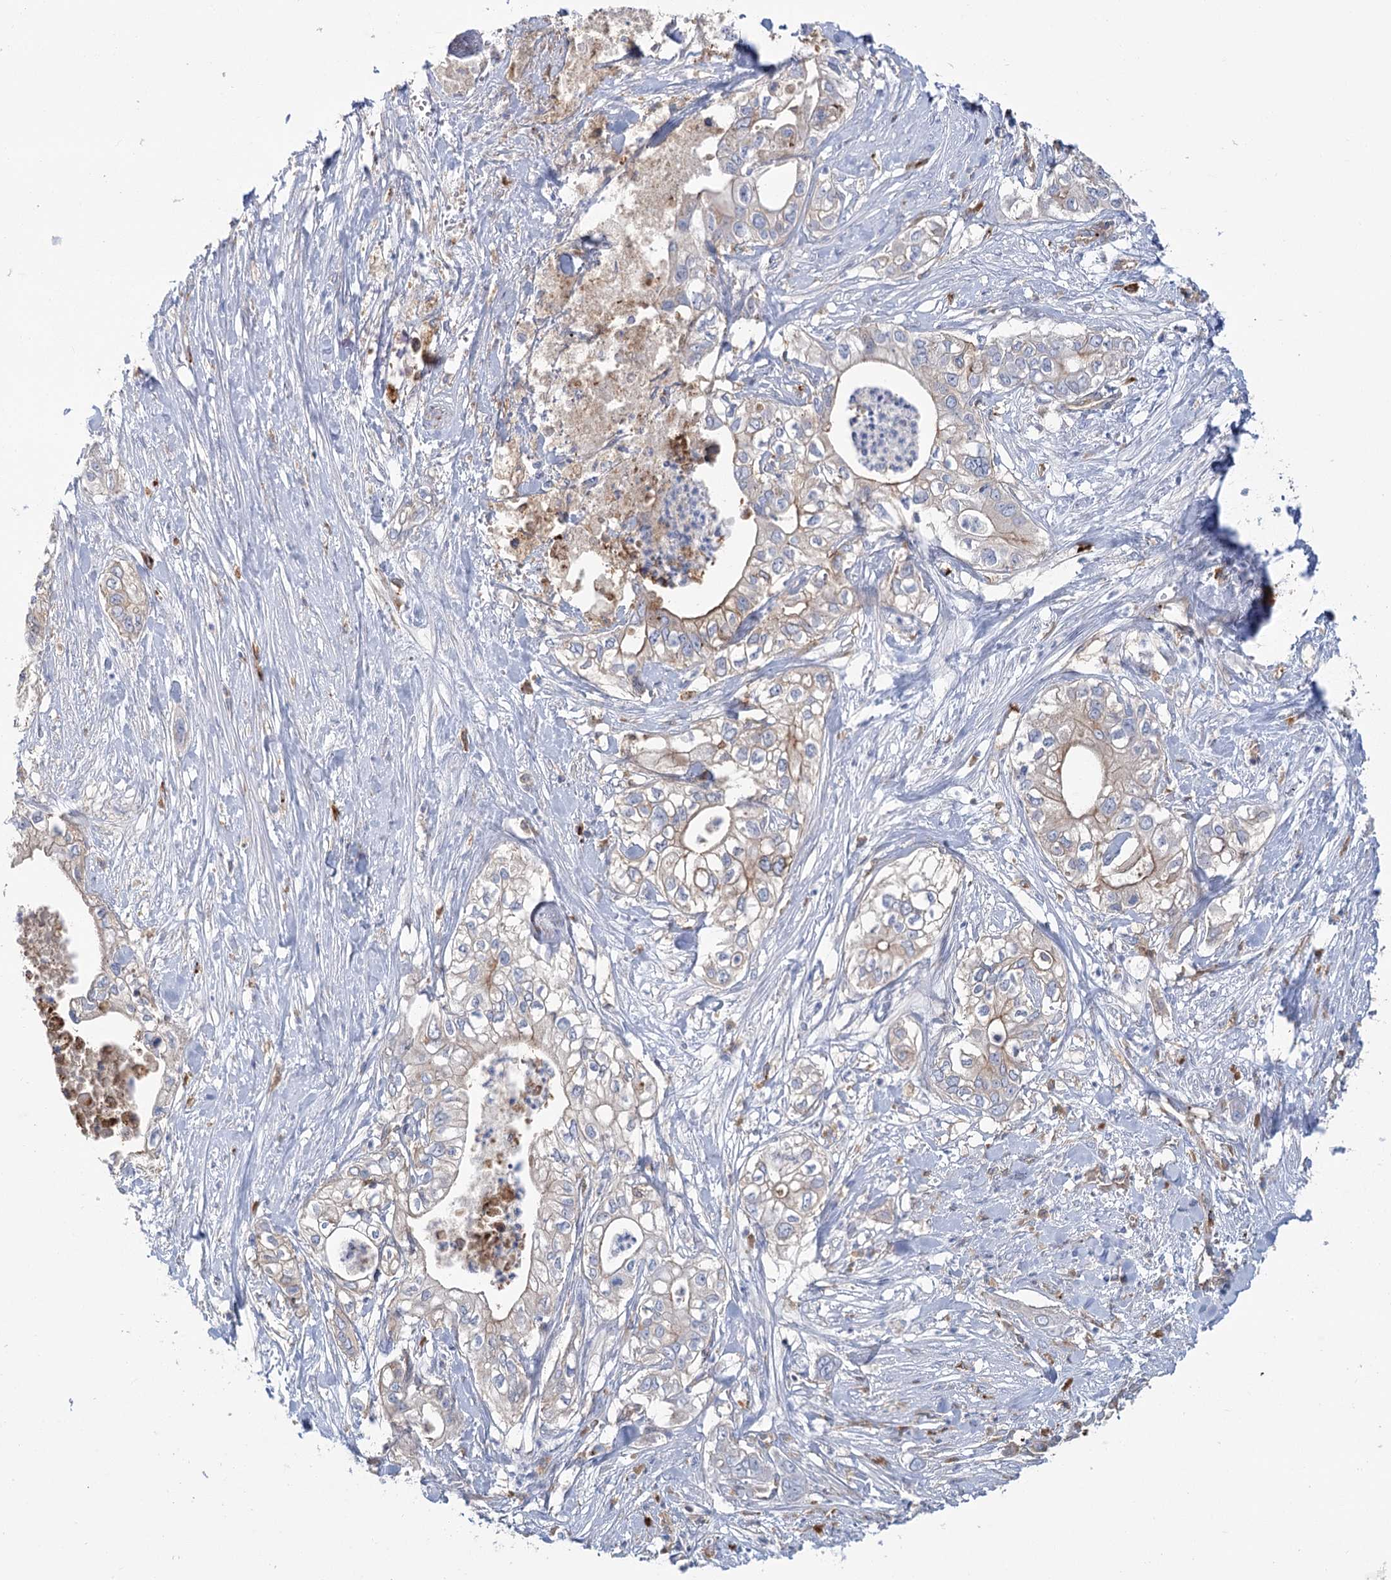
{"staining": {"intensity": "weak", "quantity": "<25%", "location": "cytoplasmic/membranous"}, "tissue": "pancreatic cancer", "cell_type": "Tumor cells", "image_type": "cancer", "snomed": [{"axis": "morphology", "description": "Adenocarcinoma, NOS"}, {"axis": "topography", "description": "Pancreas"}], "caption": "The photomicrograph demonstrates no significant staining in tumor cells of pancreatic cancer (adenocarcinoma).", "gene": "GUSB", "patient": {"sex": "female", "age": 78}}